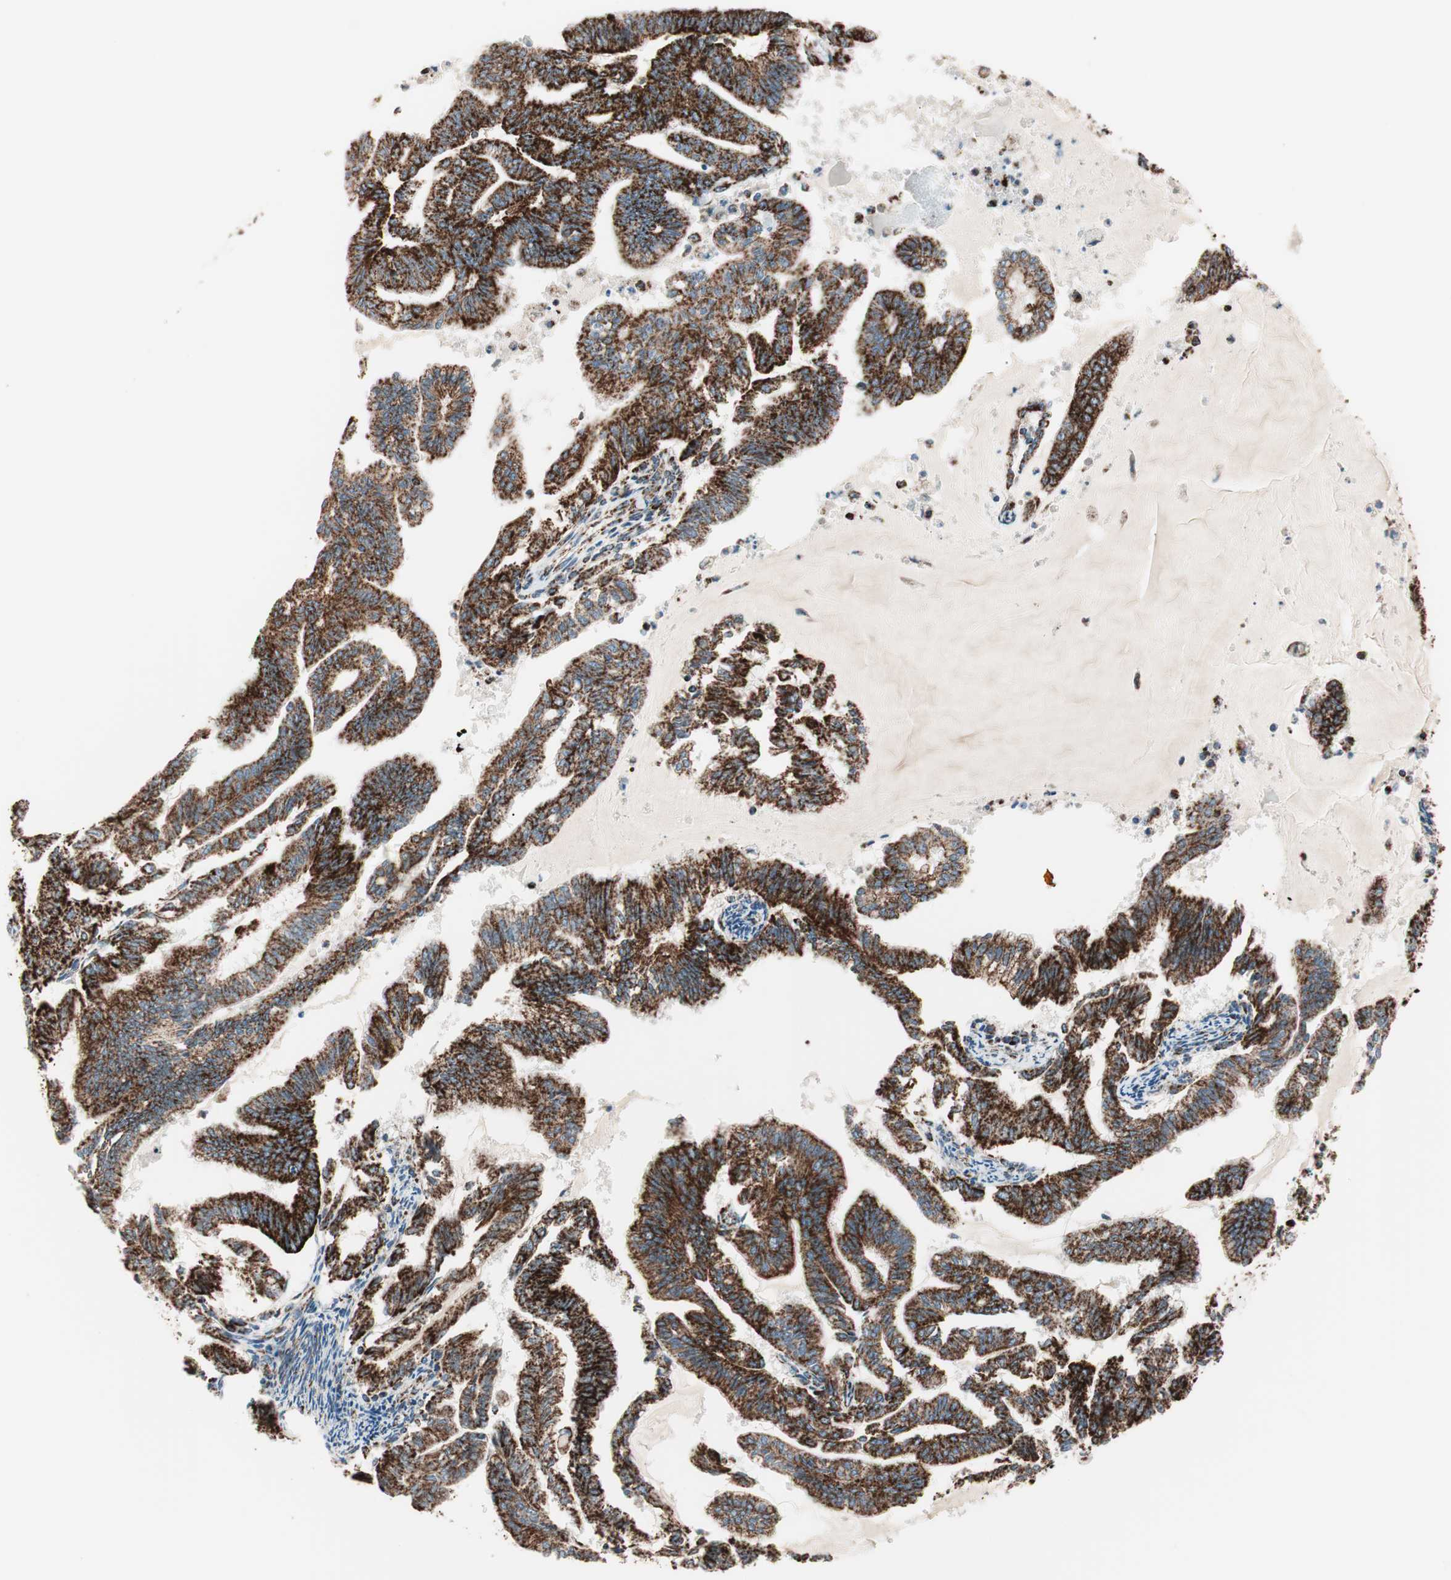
{"staining": {"intensity": "strong", "quantity": ">75%", "location": "cytoplasmic/membranous"}, "tissue": "endometrial cancer", "cell_type": "Tumor cells", "image_type": "cancer", "snomed": [{"axis": "morphology", "description": "Adenocarcinoma, NOS"}, {"axis": "topography", "description": "Endometrium"}], "caption": "Protein positivity by IHC reveals strong cytoplasmic/membranous positivity in approximately >75% of tumor cells in endometrial cancer.", "gene": "TOMM22", "patient": {"sex": "female", "age": 79}}